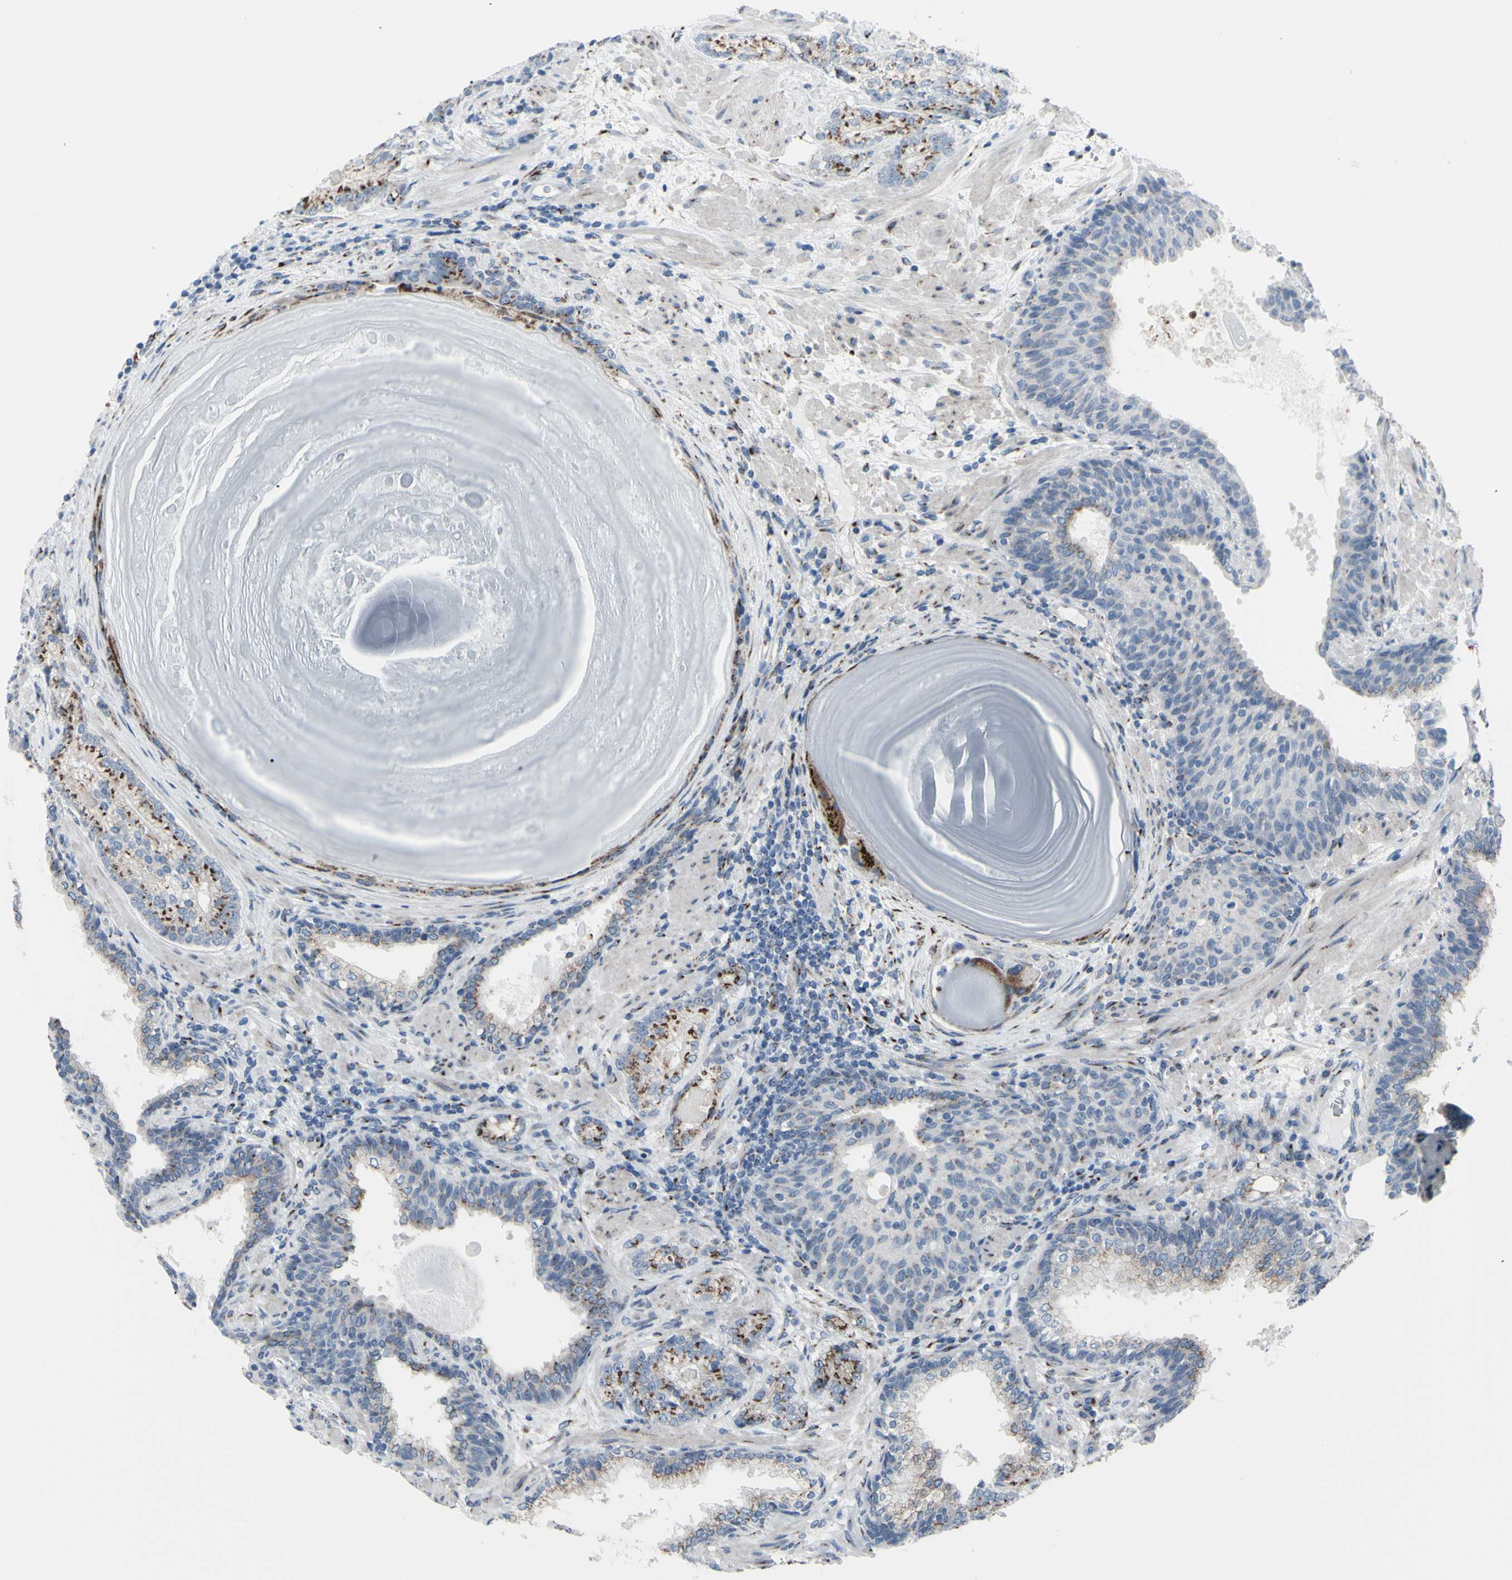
{"staining": {"intensity": "strong", "quantity": "25%-75%", "location": "cytoplasmic/membranous"}, "tissue": "prostate cancer", "cell_type": "Tumor cells", "image_type": "cancer", "snomed": [{"axis": "morphology", "description": "Adenocarcinoma, High grade"}, {"axis": "topography", "description": "Prostate"}], "caption": "IHC micrograph of human prostate adenocarcinoma (high-grade) stained for a protein (brown), which exhibits high levels of strong cytoplasmic/membranous positivity in about 25%-75% of tumor cells.", "gene": "GLG1", "patient": {"sex": "male", "age": 61}}